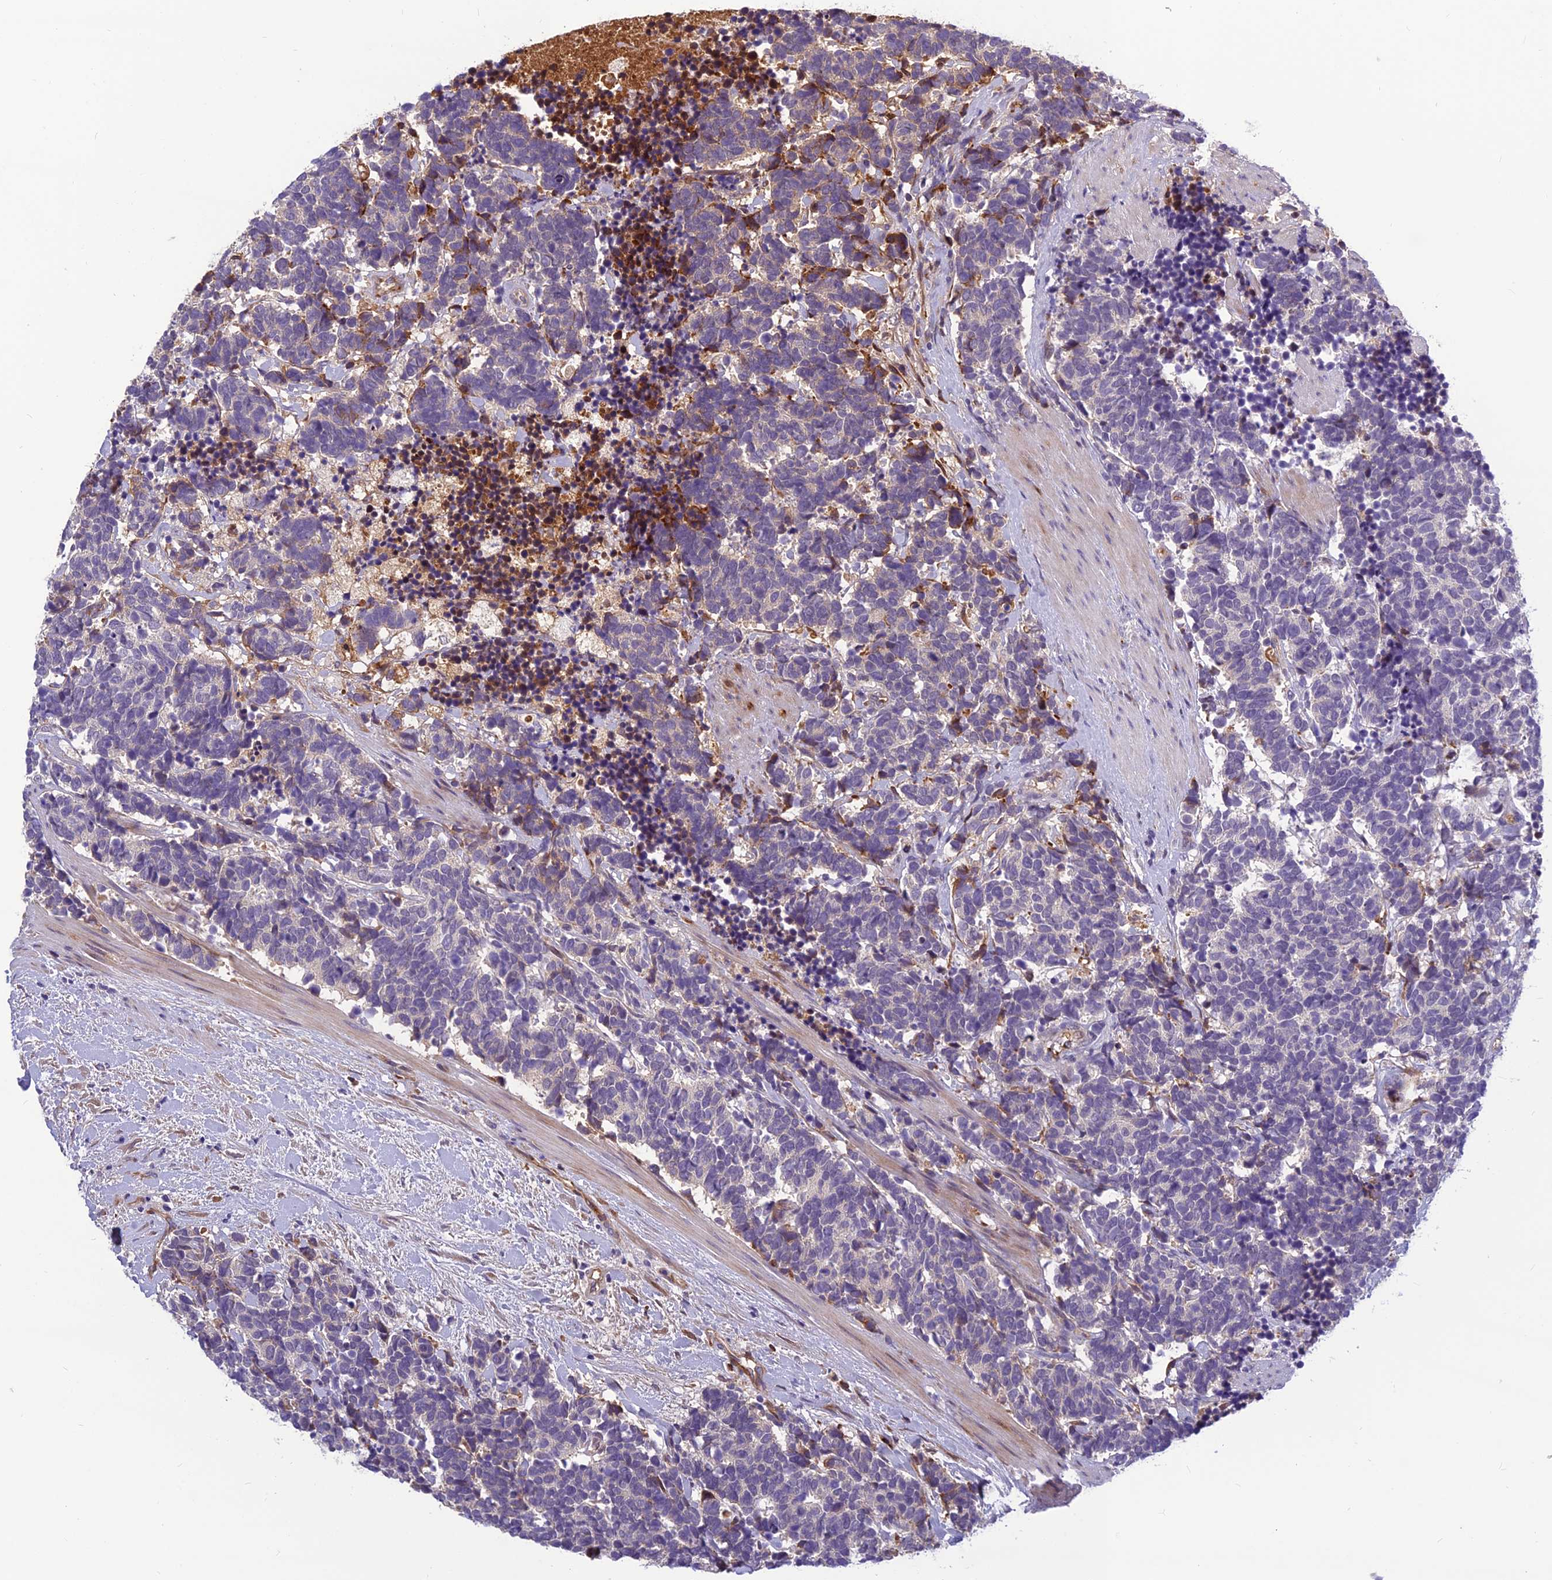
{"staining": {"intensity": "negative", "quantity": "none", "location": "none"}, "tissue": "carcinoid", "cell_type": "Tumor cells", "image_type": "cancer", "snomed": [{"axis": "morphology", "description": "Carcinoma, NOS"}, {"axis": "morphology", "description": "Carcinoid, malignant, NOS"}, {"axis": "topography", "description": "Prostate"}], "caption": "Immunohistochemical staining of carcinoma shows no significant positivity in tumor cells. (IHC, brightfield microscopy, high magnification).", "gene": "CLEC11A", "patient": {"sex": "male", "age": 57}}